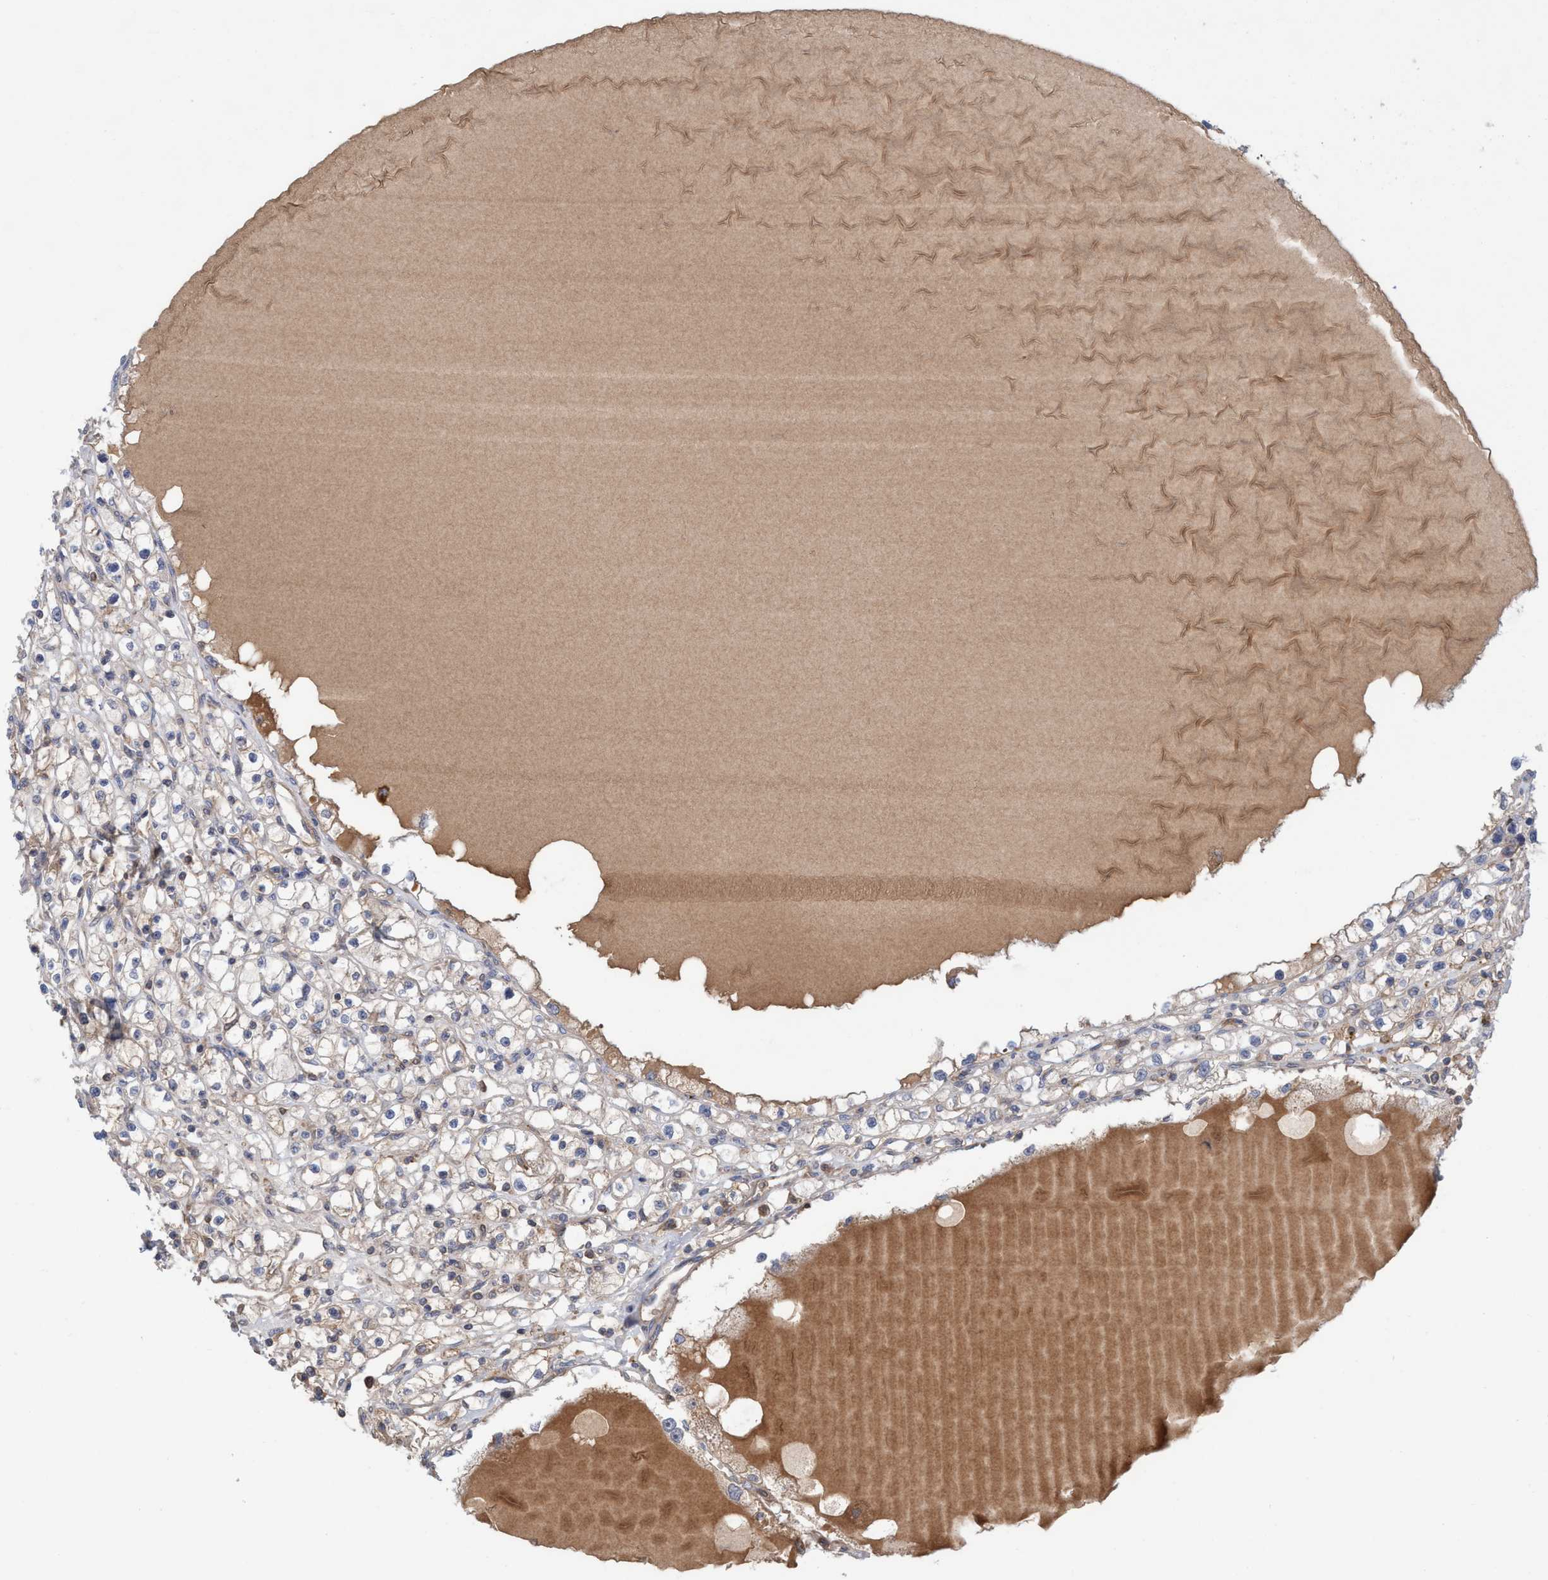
{"staining": {"intensity": "weak", "quantity": ">75%", "location": "cytoplasmic/membranous"}, "tissue": "renal cancer", "cell_type": "Tumor cells", "image_type": "cancer", "snomed": [{"axis": "morphology", "description": "Adenocarcinoma, NOS"}, {"axis": "topography", "description": "Kidney"}], "caption": "Brown immunohistochemical staining in renal cancer (adenocarcinoma) displays weak cytoplasmic/membranous staining in about >75% of tumor cells.", "gene": "SPECC1", "patient": {"sex": "male", "age": 56}}